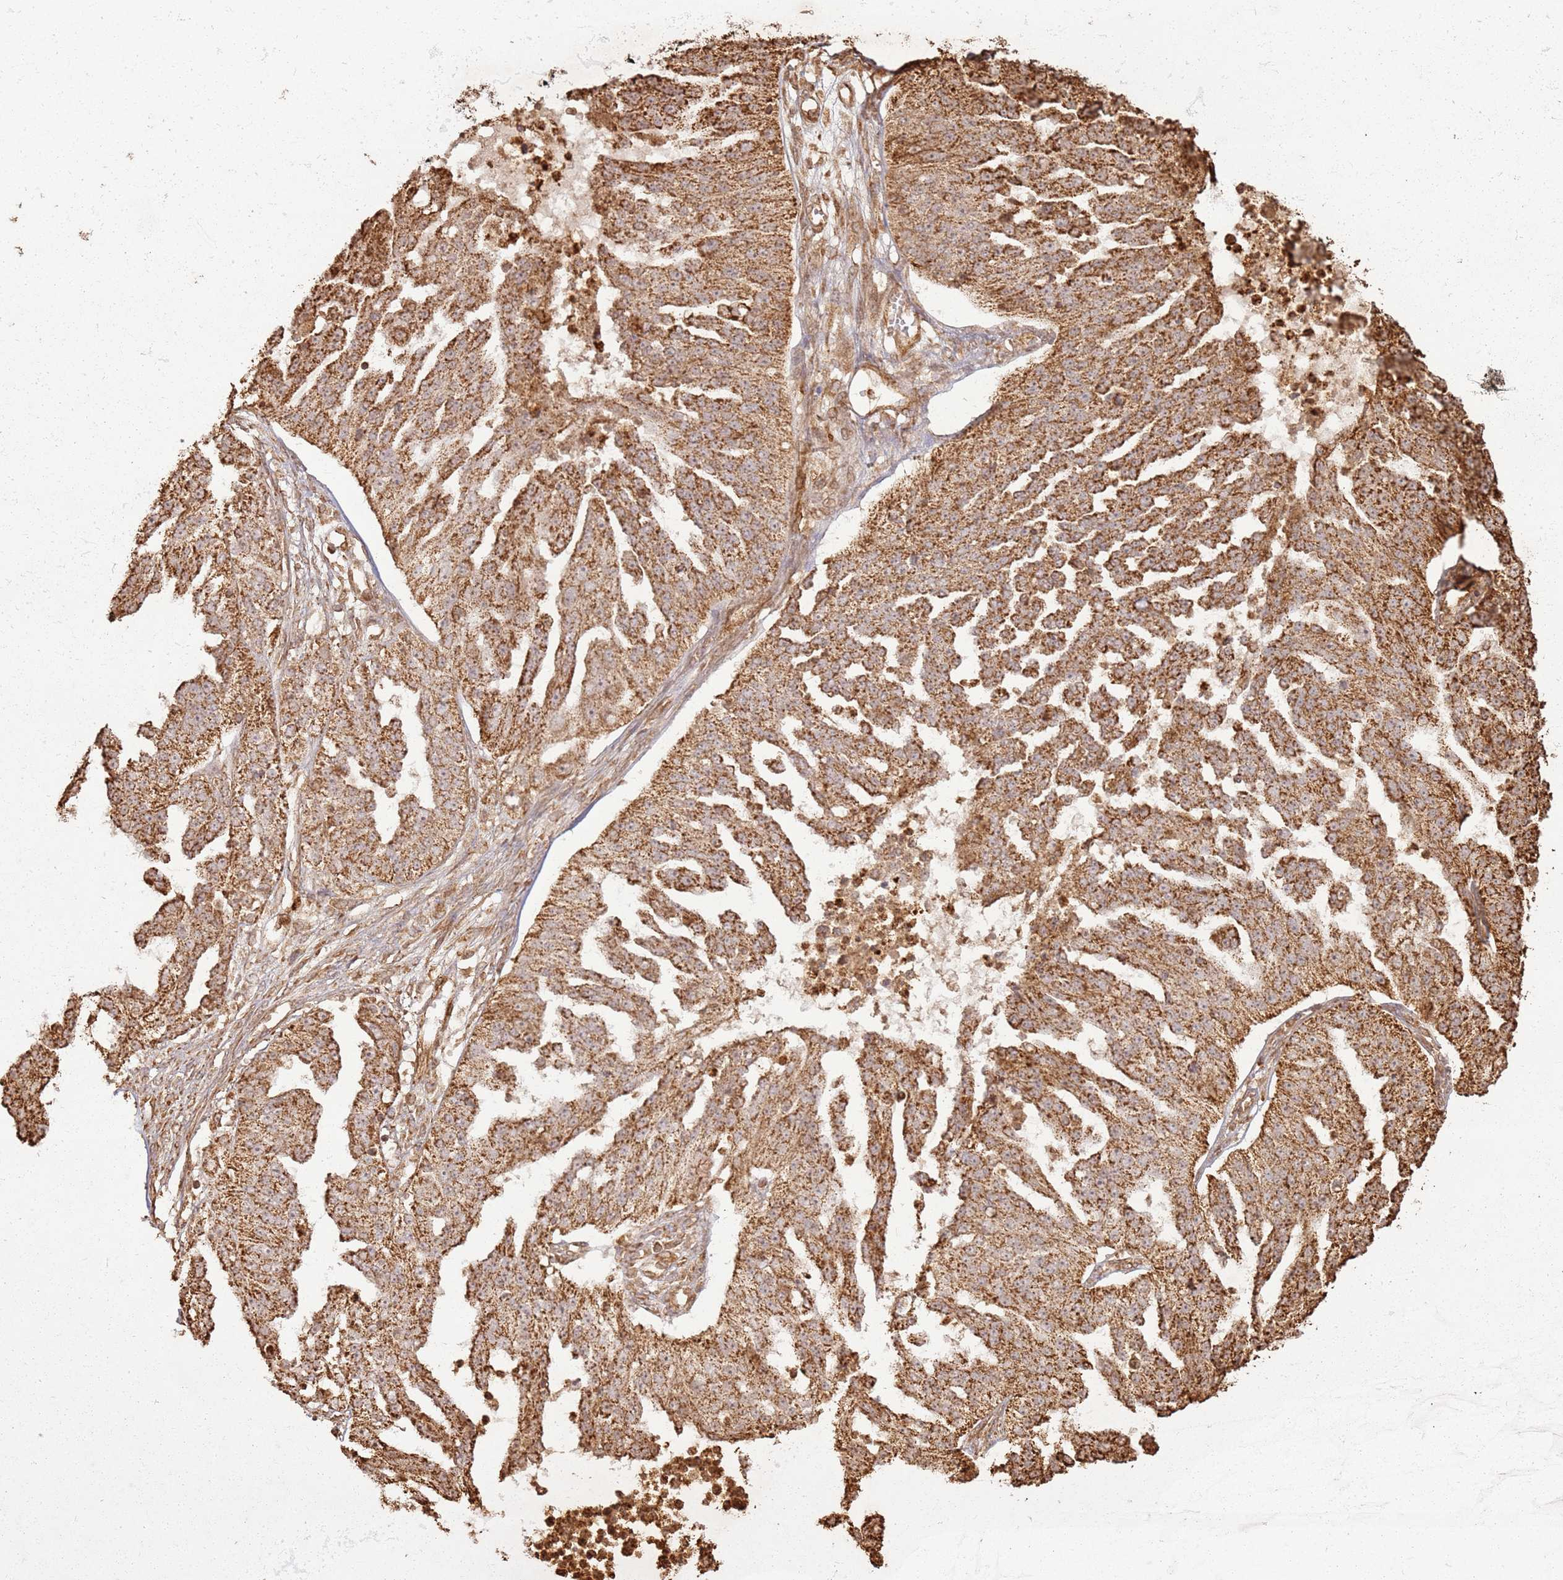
{"staining": {"intensity": "strong", "quantity": ">75%", "location": "cytoplasmic/membranous"}, "tissue": "ovarian cancer", "cell_type": "Tumor cells", "image_type": "cancer", "snomed": [{"axis": "morphology", "description": "Cystadenocarcinoma, serous, NOS"}, {"axis": "topography", "description": "Ovary"}], "caption": "This is an image of immunohistochemistry staining of ovarian serous cystadenocarcinoma, which shows strong positivity in the cytoplasmic/membranous of tumor cells.", "gene": "DDX59", "patient": {"sex": "female", "age": 58}}